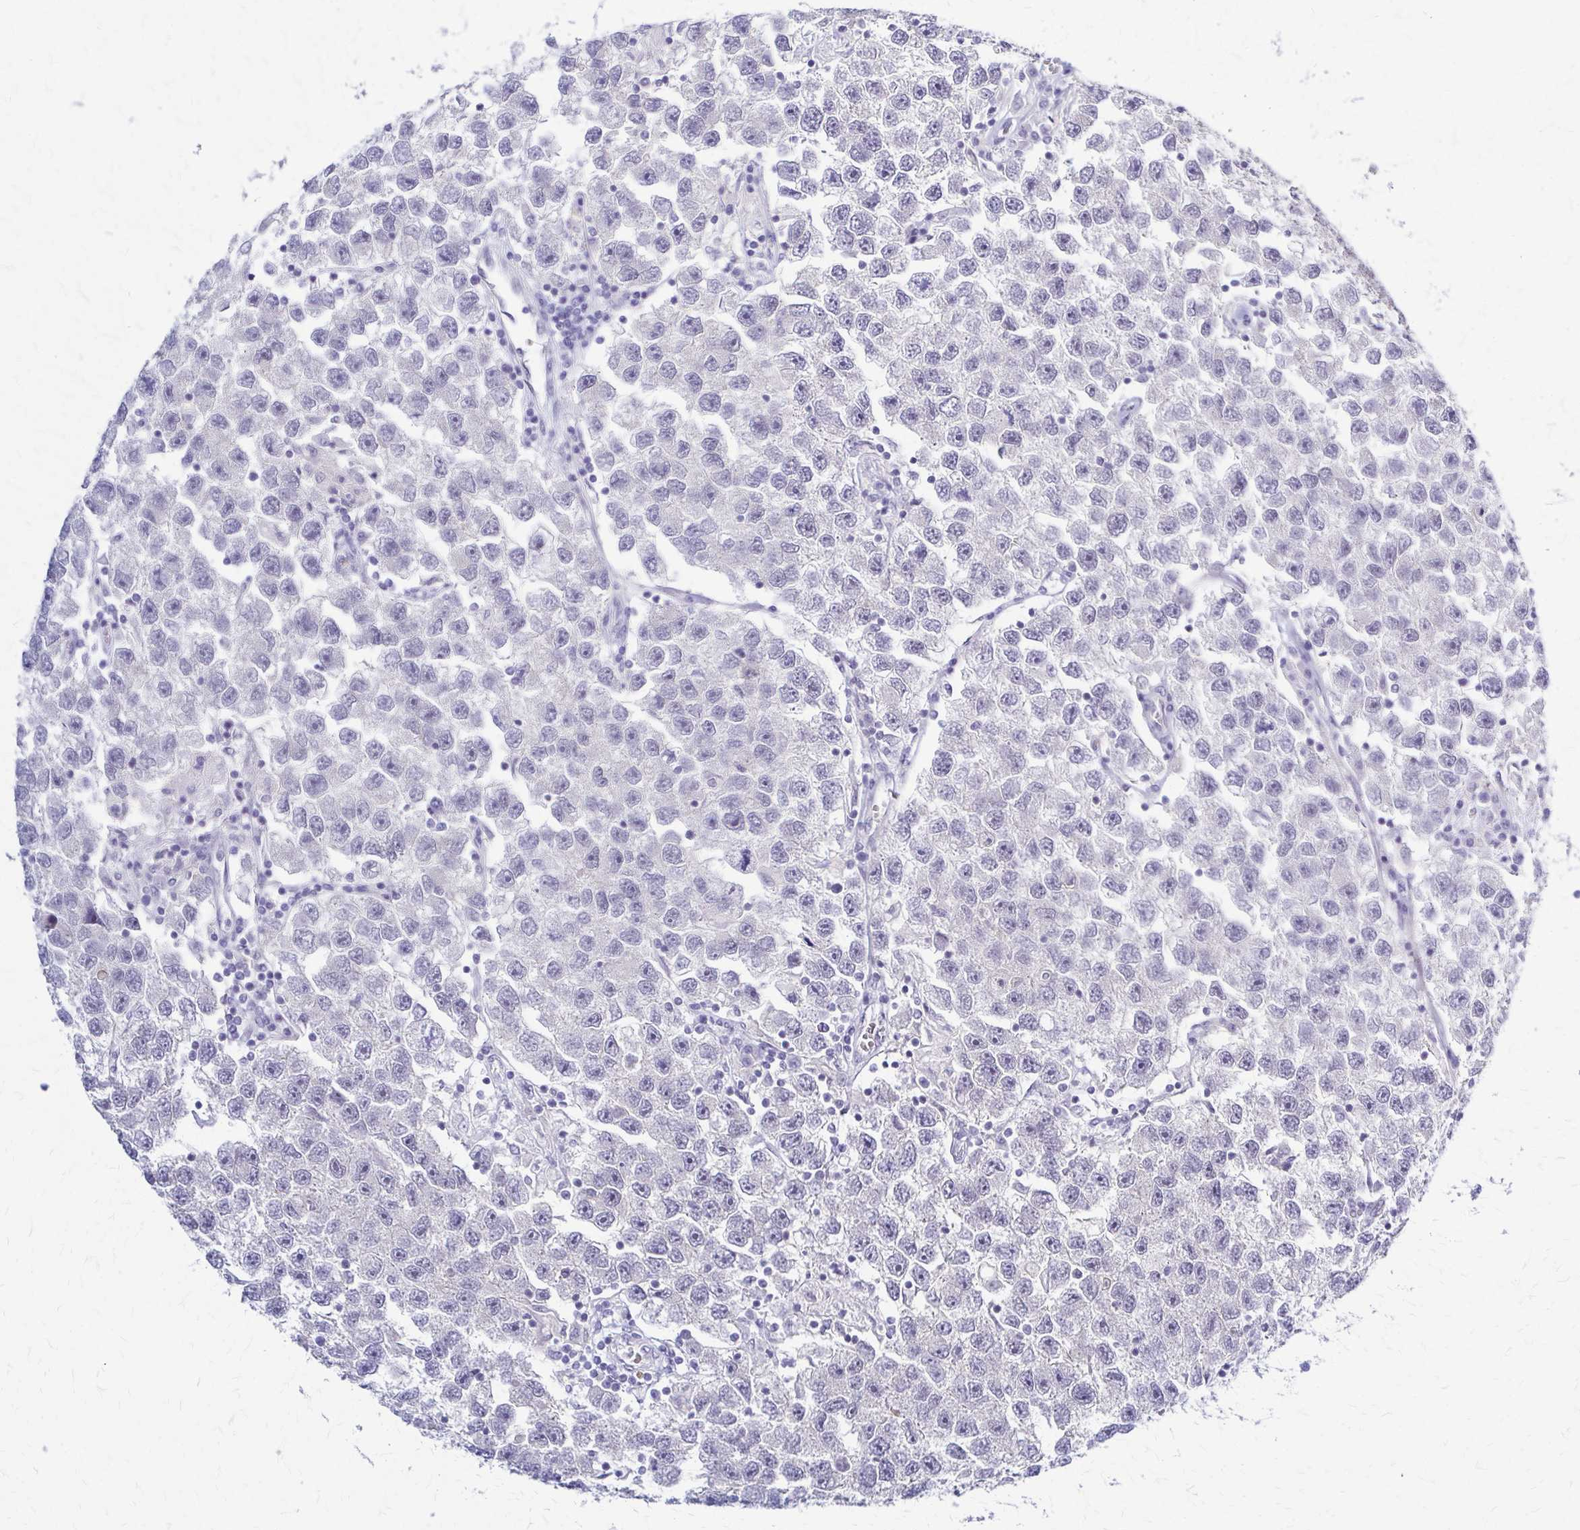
{"staining": {"intensity": "negative", "quantity": "none", "location": "none"}, "tissue": "testis cancer", "cell_type": "Tumor cells", "image_type": "cancer", "snomed": [{"axis": "morphology", "description": "Seminoma, NOS"}, {"axis": "topography", "description": "Testis"}], "caption": "DAB immunohistochemical staining of human seminoma (testis) reveals no significant positivity in tumor cells.", "gene": "RHOBTB2", "patient": {"sex": "male", "age": 26}}